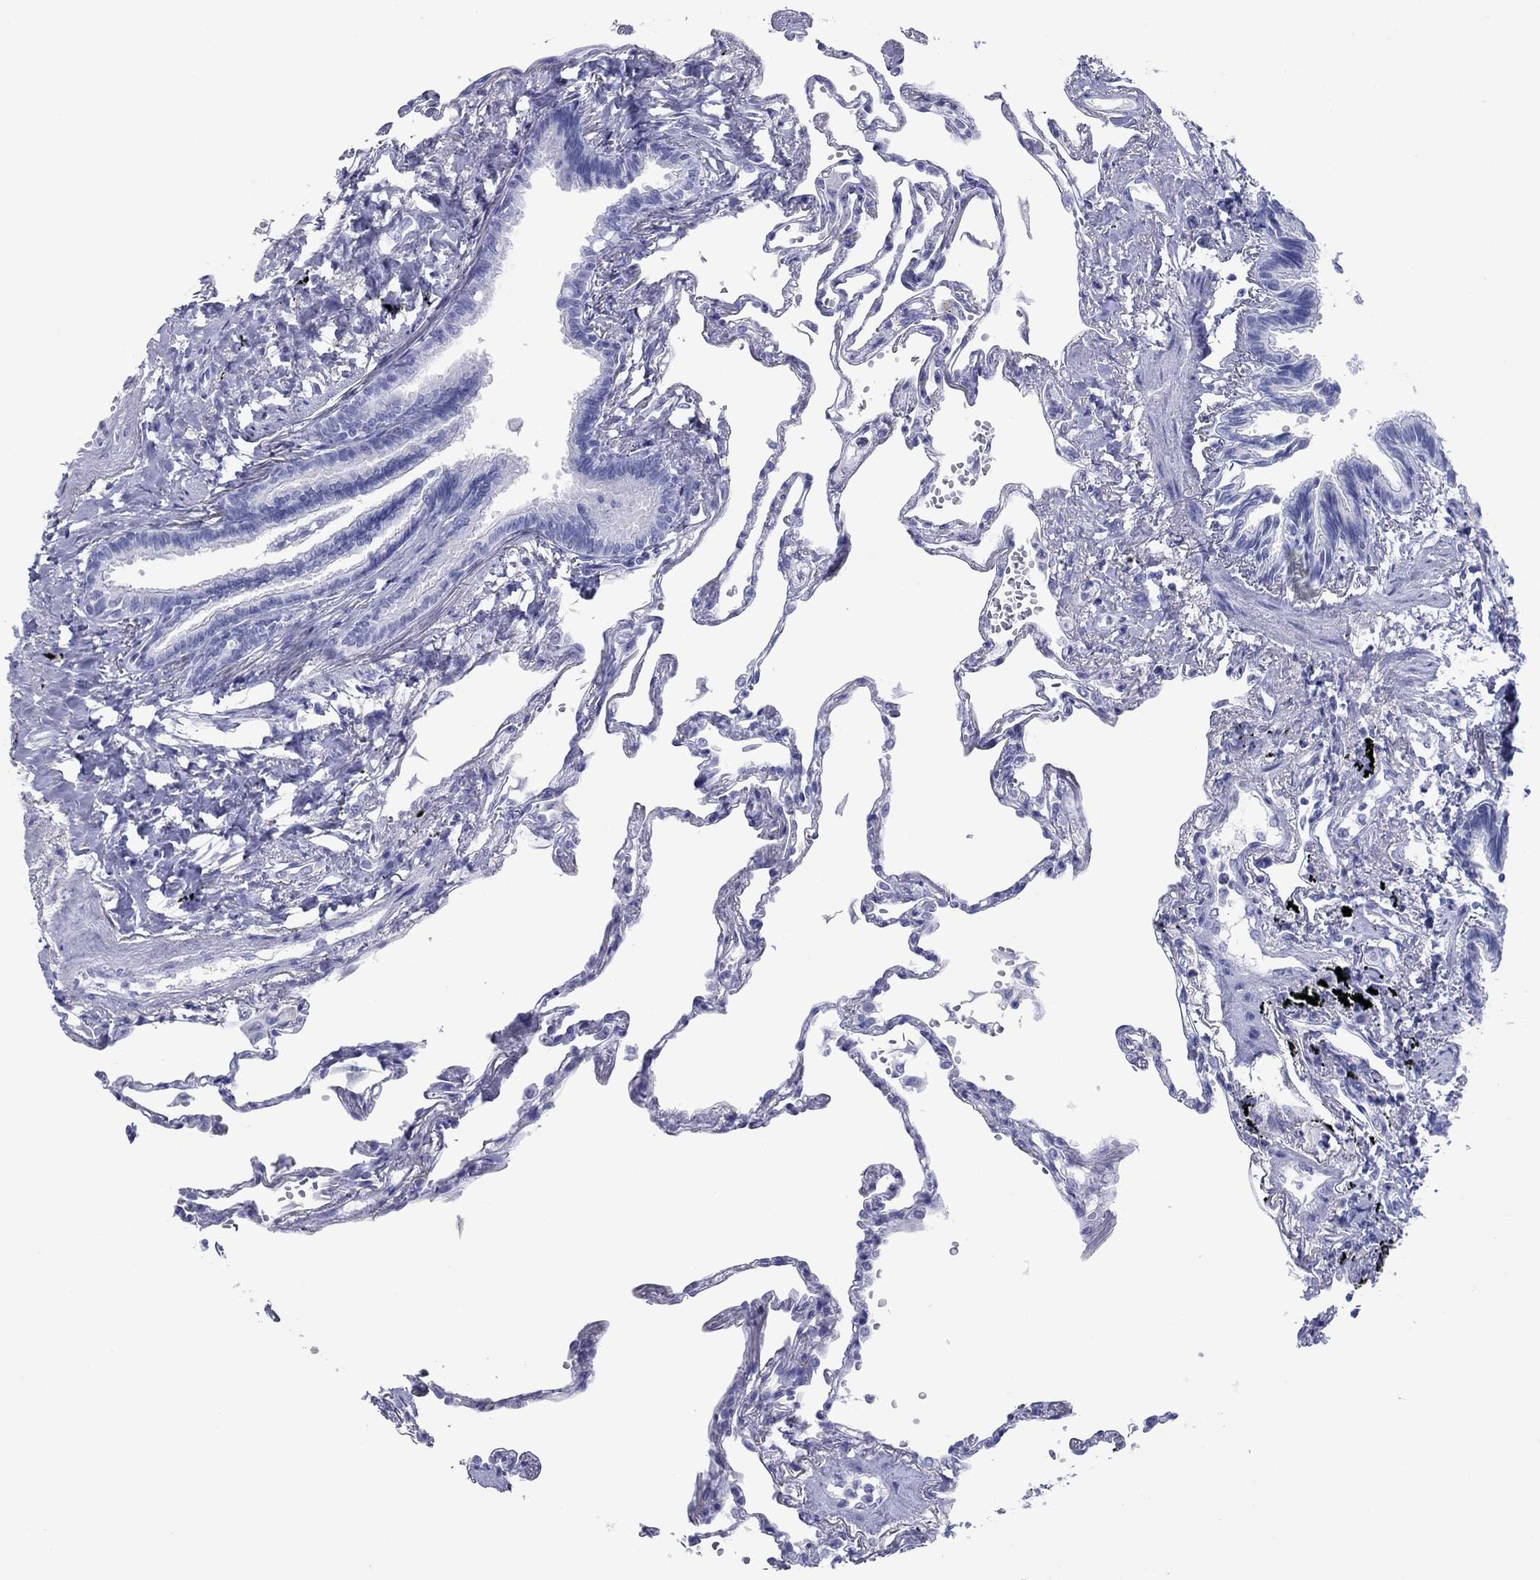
{"staining": {"intensity": "negative", "quantity": "none", "location": "none"}, "tissue": "lung", "cell_type": "Alveolar cells", "image_type": "normal", "snomed": [{"axis": "morphology", "description": "Normal tissue, NOS"}, {"axis": "topography", "description": "Lung"}], "caption": "The histopathology image reveals no staining of alveolar cells in benign lung.", "gene": "ATP4A", "patient": {"sex": "male", "age": 78}}